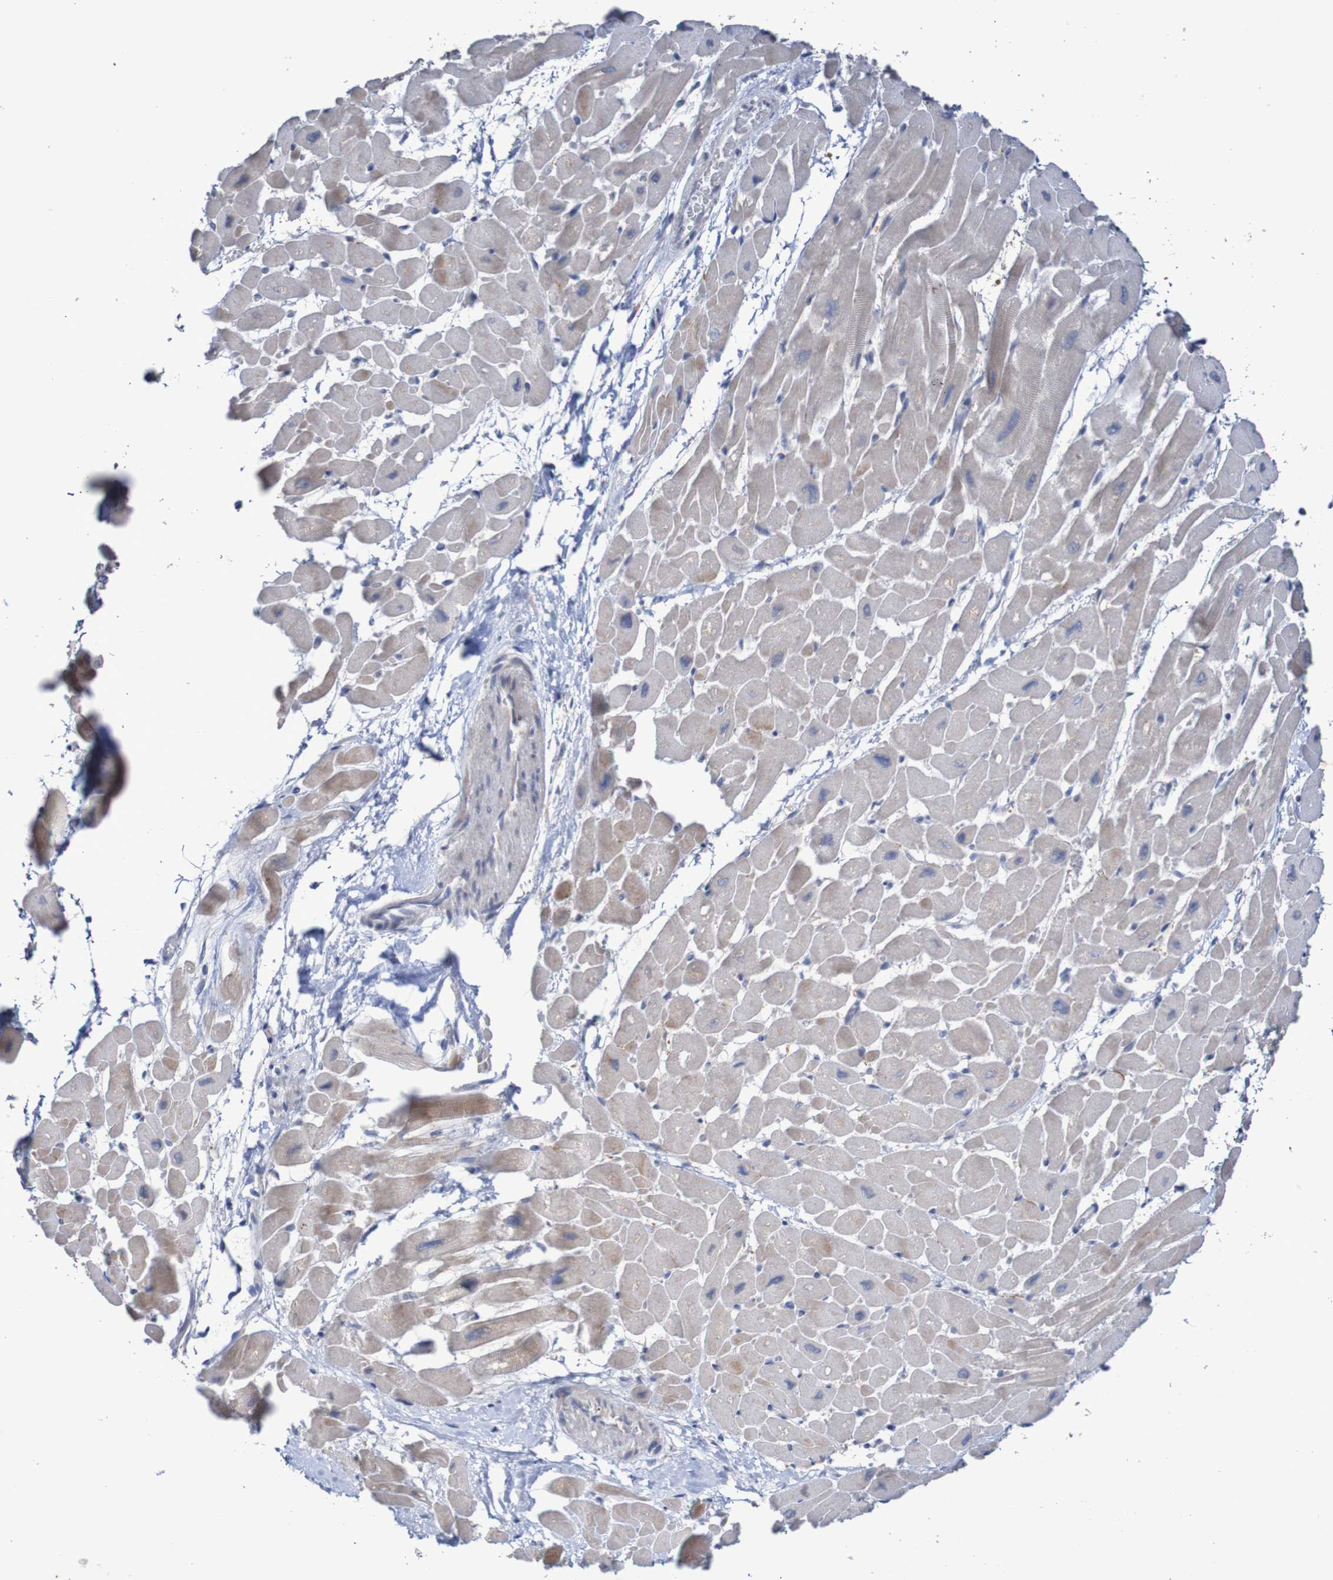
{"staining": {"intensity": "negative", "quantity": "none", "location": "none"}, "tissue": "heart muscle", "cell_type": "Cardiomyocytes", "image_type": "normal", "snomed": [{"axis": "morphology", "description": "Normal tissue, NOS"}, {"axis": "topography", "description": "Heart"}], "caption": "Immunohistochemistry (IHC) histopathology image of unremarkable heart muscle: human heart muscle stained with DAB displays no significant protein expression in cardiomyocytes.", "gene": "C3orf18", "patient": {"sex": "male", "age": 45}}